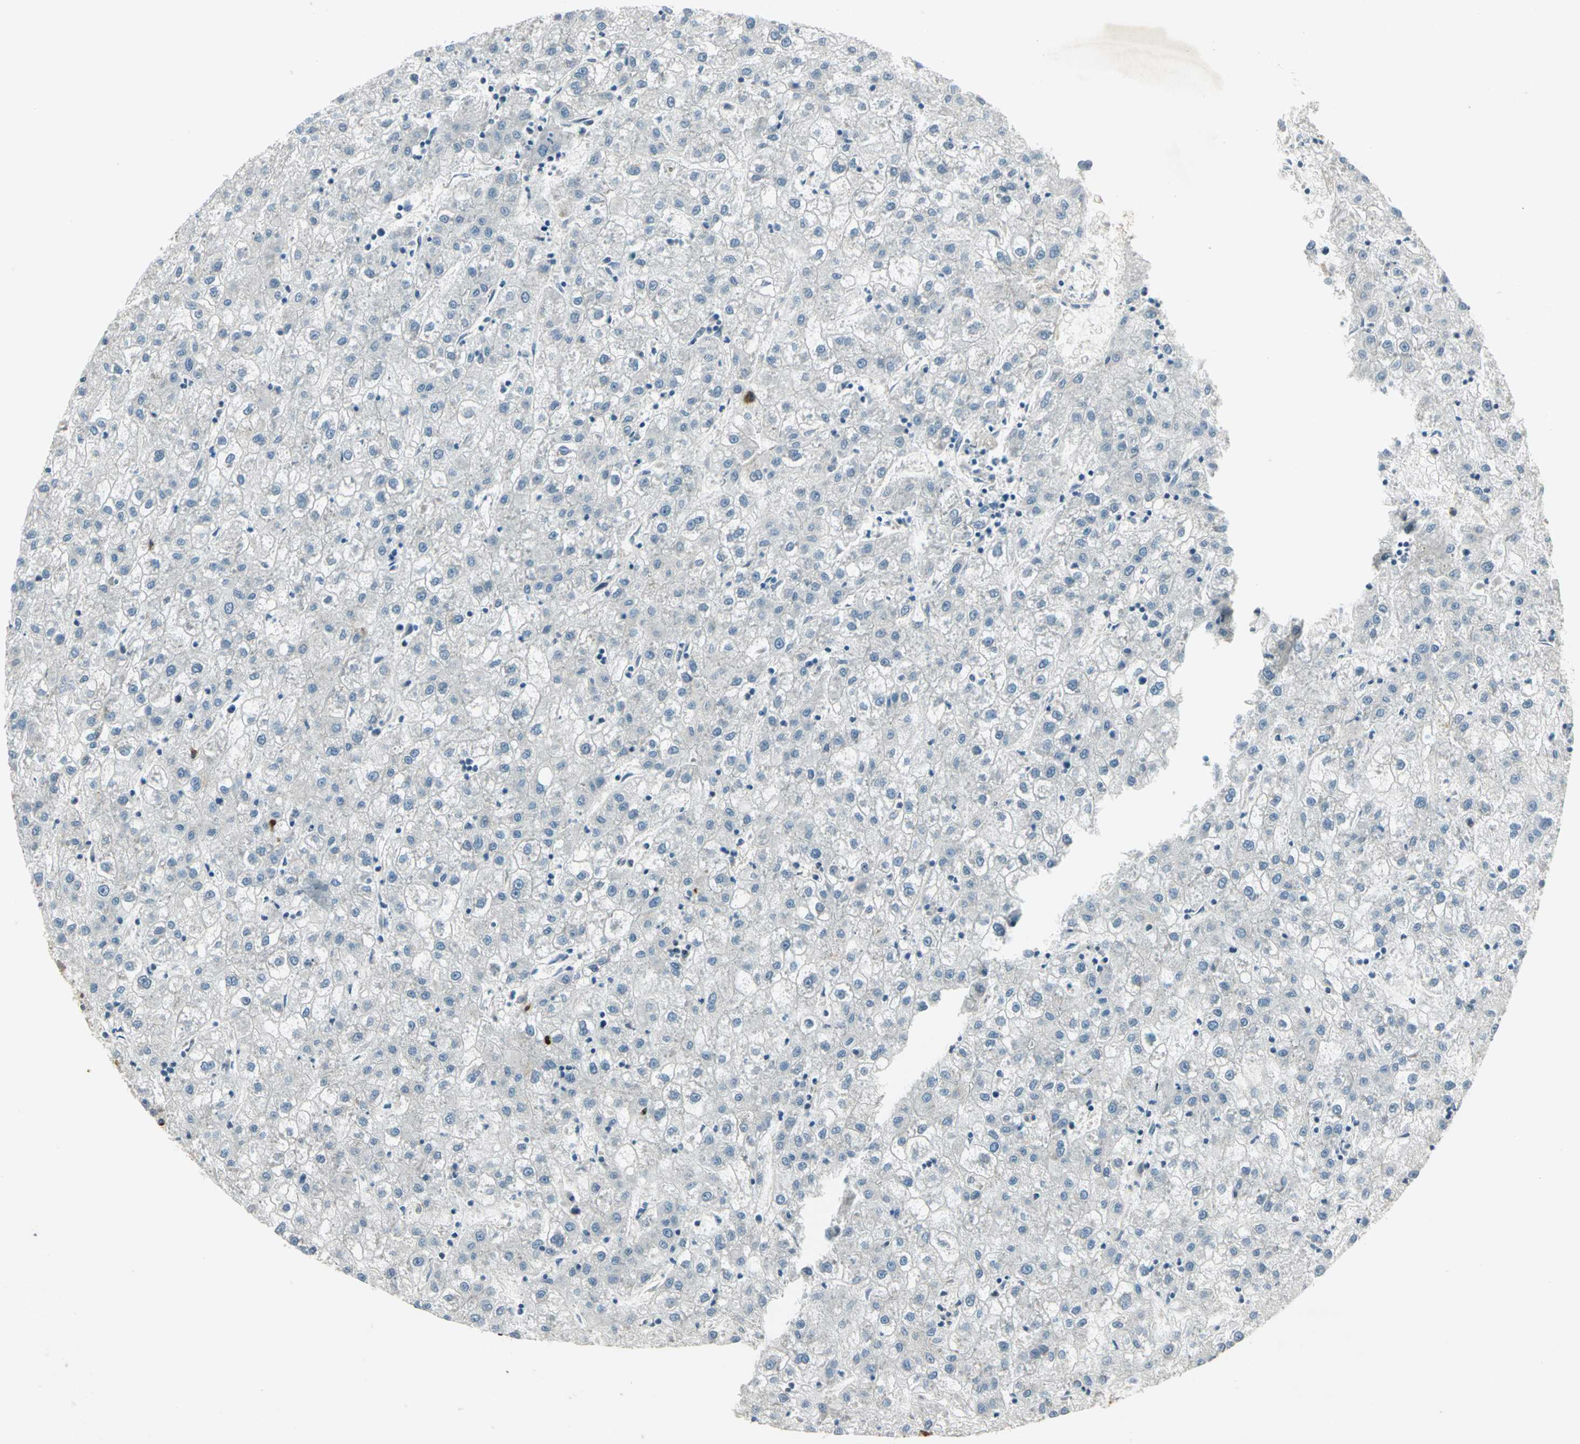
{"staining": {"intensity": "negative", "quantity": "none", "location": "none"}, "tissue": "liver cancer", "cell_type": "Tumor cells", "image_type": "cancer", "snomed": [{"axis": "morphology", "description": "Carcinoma, Hepatocellular, NOS"}, {"axis": "topography", "description": "Liver"}], "caption": "There is no significant positivity in tumor cells of liver cancer.", "gene": "RAD17", "patient": {"sex": "male", "age": 72}}